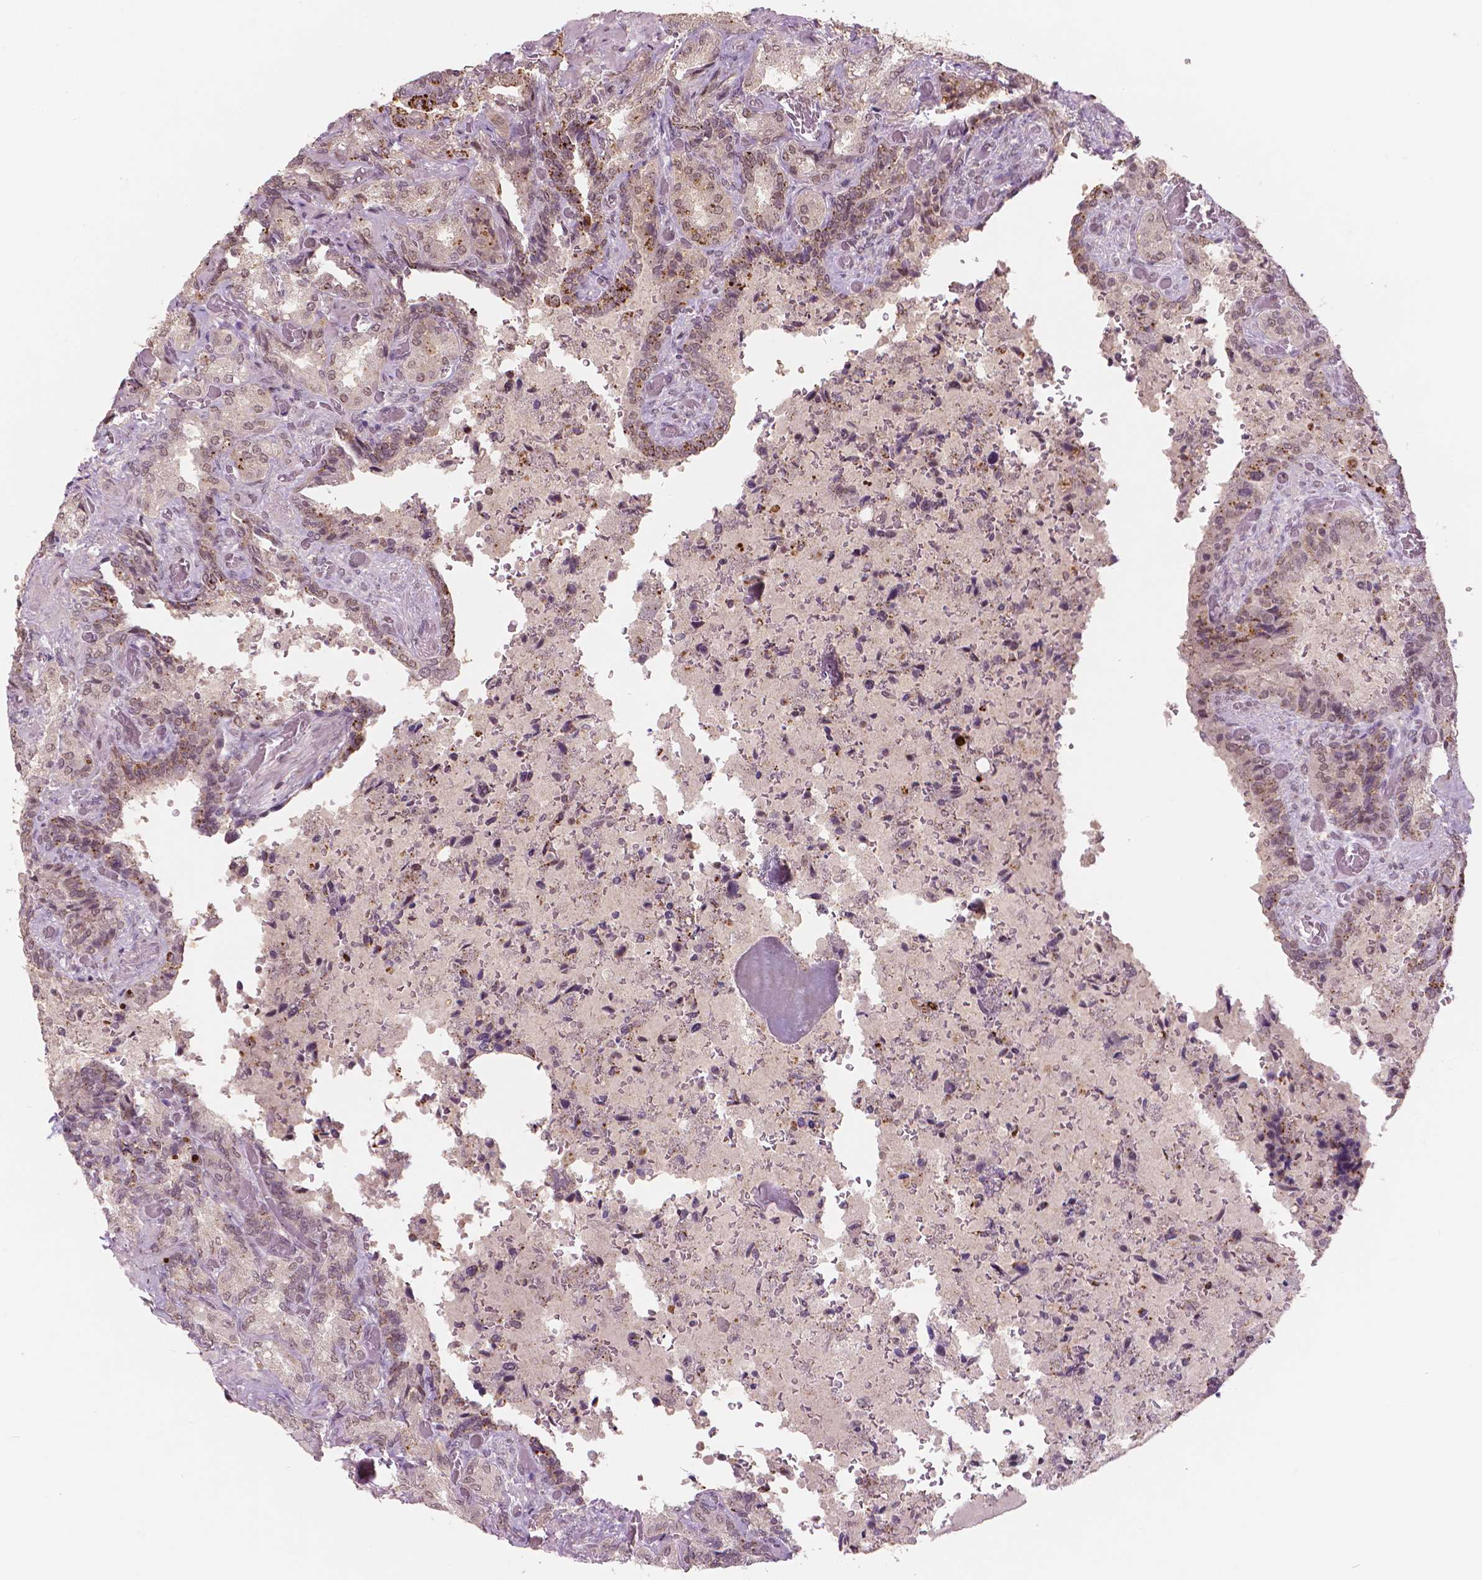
{"staining": {"intensity": "moderate", "quantity": "25%-75%", "location": "cytoplasmic/membranous,nuclear"}, "tissue": "seminal vesicle", "cell_type": "Glandular cells", "image_type": "normal", "snomed": [{"axis": "morphology", "description": "Normal tissue, NOS"}, {"axis": "topography", "description": "Seminal veicle"}], "caption": "Moderate cytoplasmic/membranous,nuclear positivity for a protein is identified in approximately 25%-75% of glandular cells of unremarkable seminal vesicle using immunohistochemistry (IHC).", "gene": "NSD2", "patient": {"sex": "male", "age": 68}}